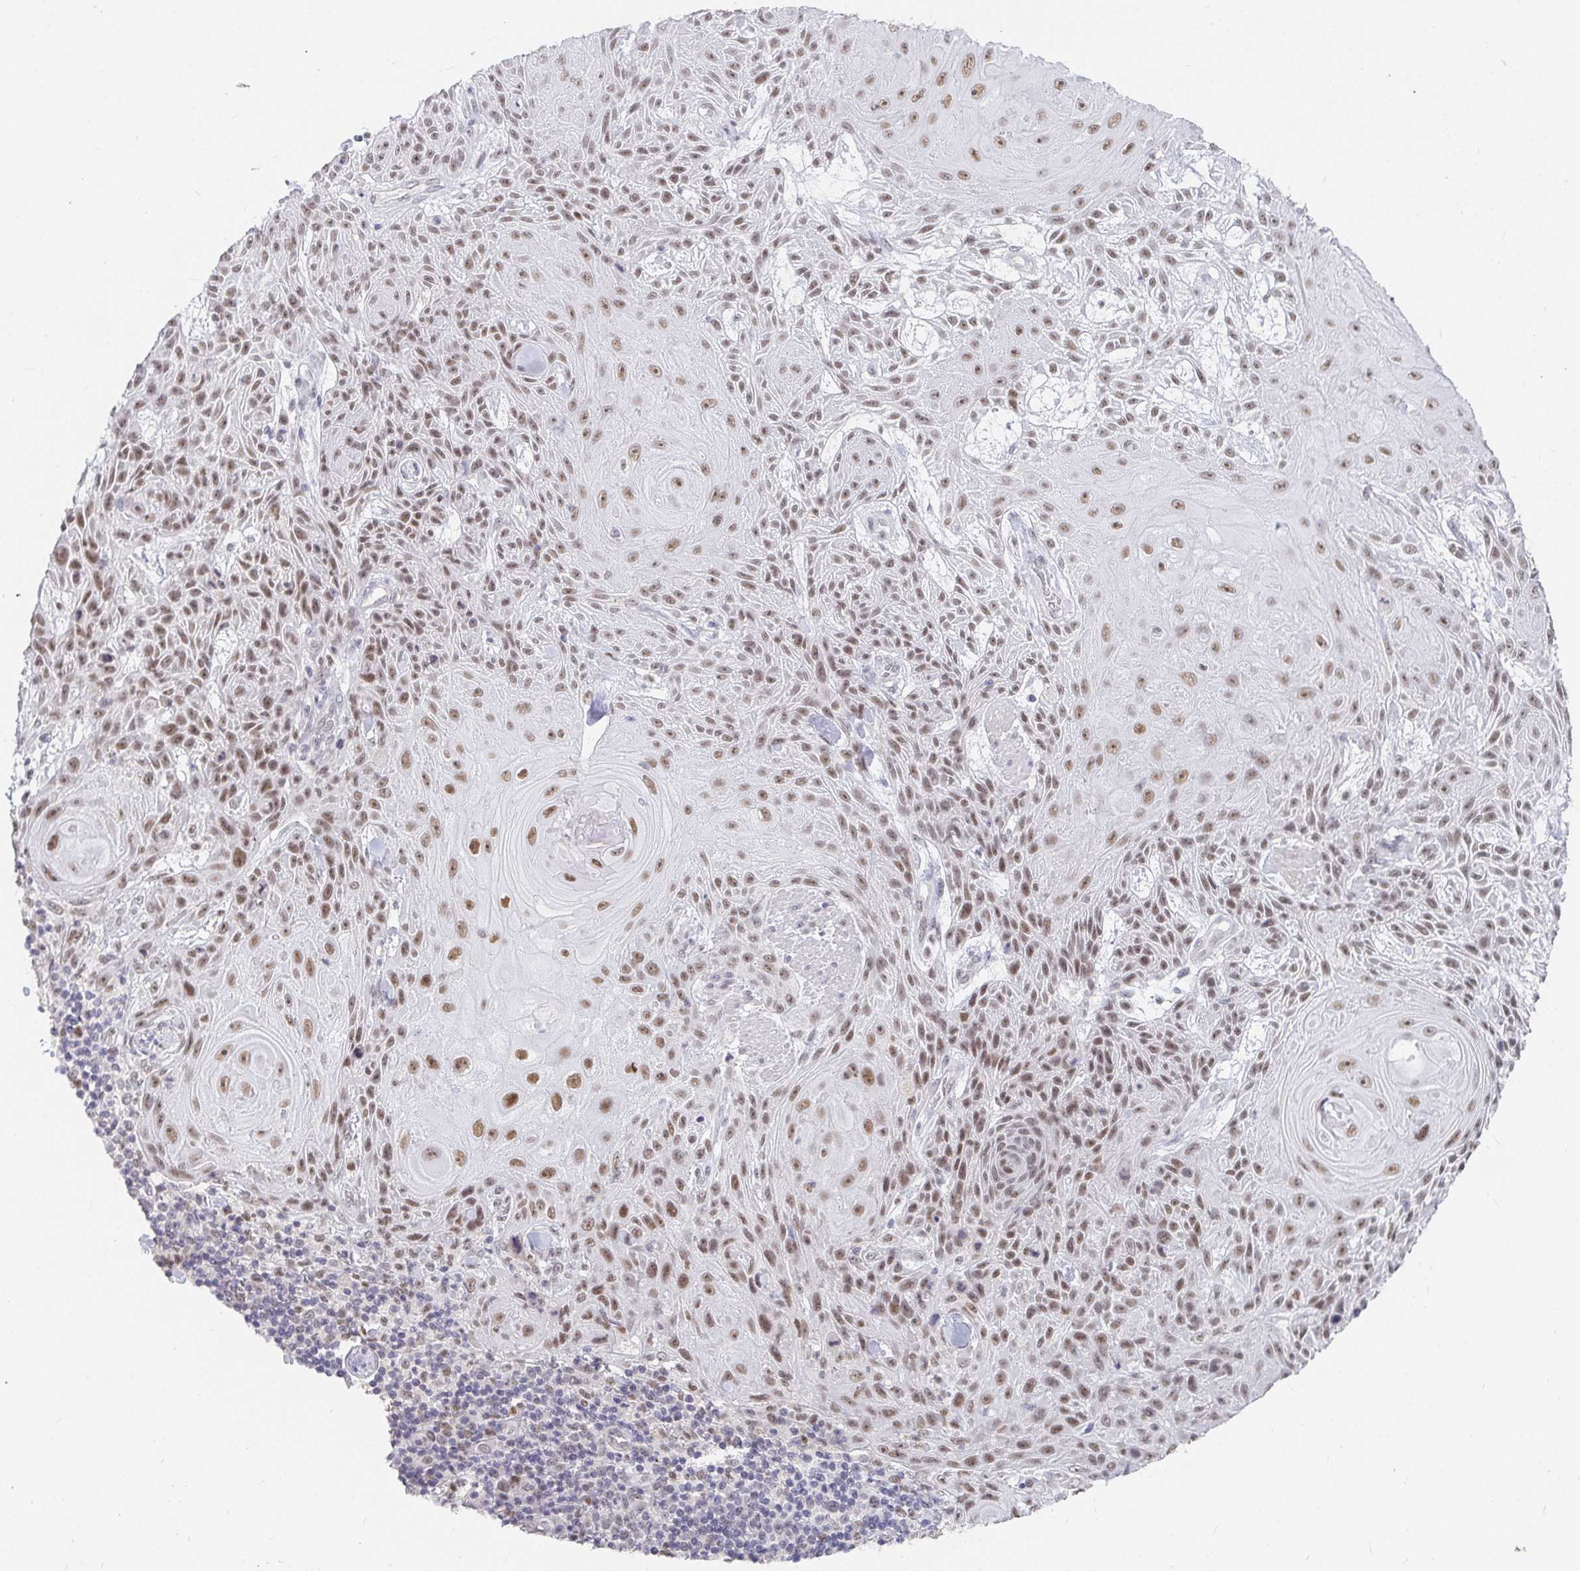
{"staining": {"intensity": "moderate", "quantity": ">75%", "location": "nuclear"}, "tissue": "skin cancer", "cell_type": "Tumor cells", "image_type": "cancer", "snomed": [{"axis": "morphology", "description": "Squamous cell carcinoma, NOS"}, {"axis": "topography", "description": "Skin"}], "caption": "Immunohistochemistry staining of skin squamous cell carcinoma, which displays medium levels of moderate nuclear staining in approximately >75% of tumor cells indicating moderate nuclear protein positivity. The staining was performed using DAB (3,3'-diaminobenzidine) (brown) for protein detection and nuclei were counterstained in hematoxylin (blue).", "gene": "RCOR1", "patient": {"sex": "male", "age": 88}}